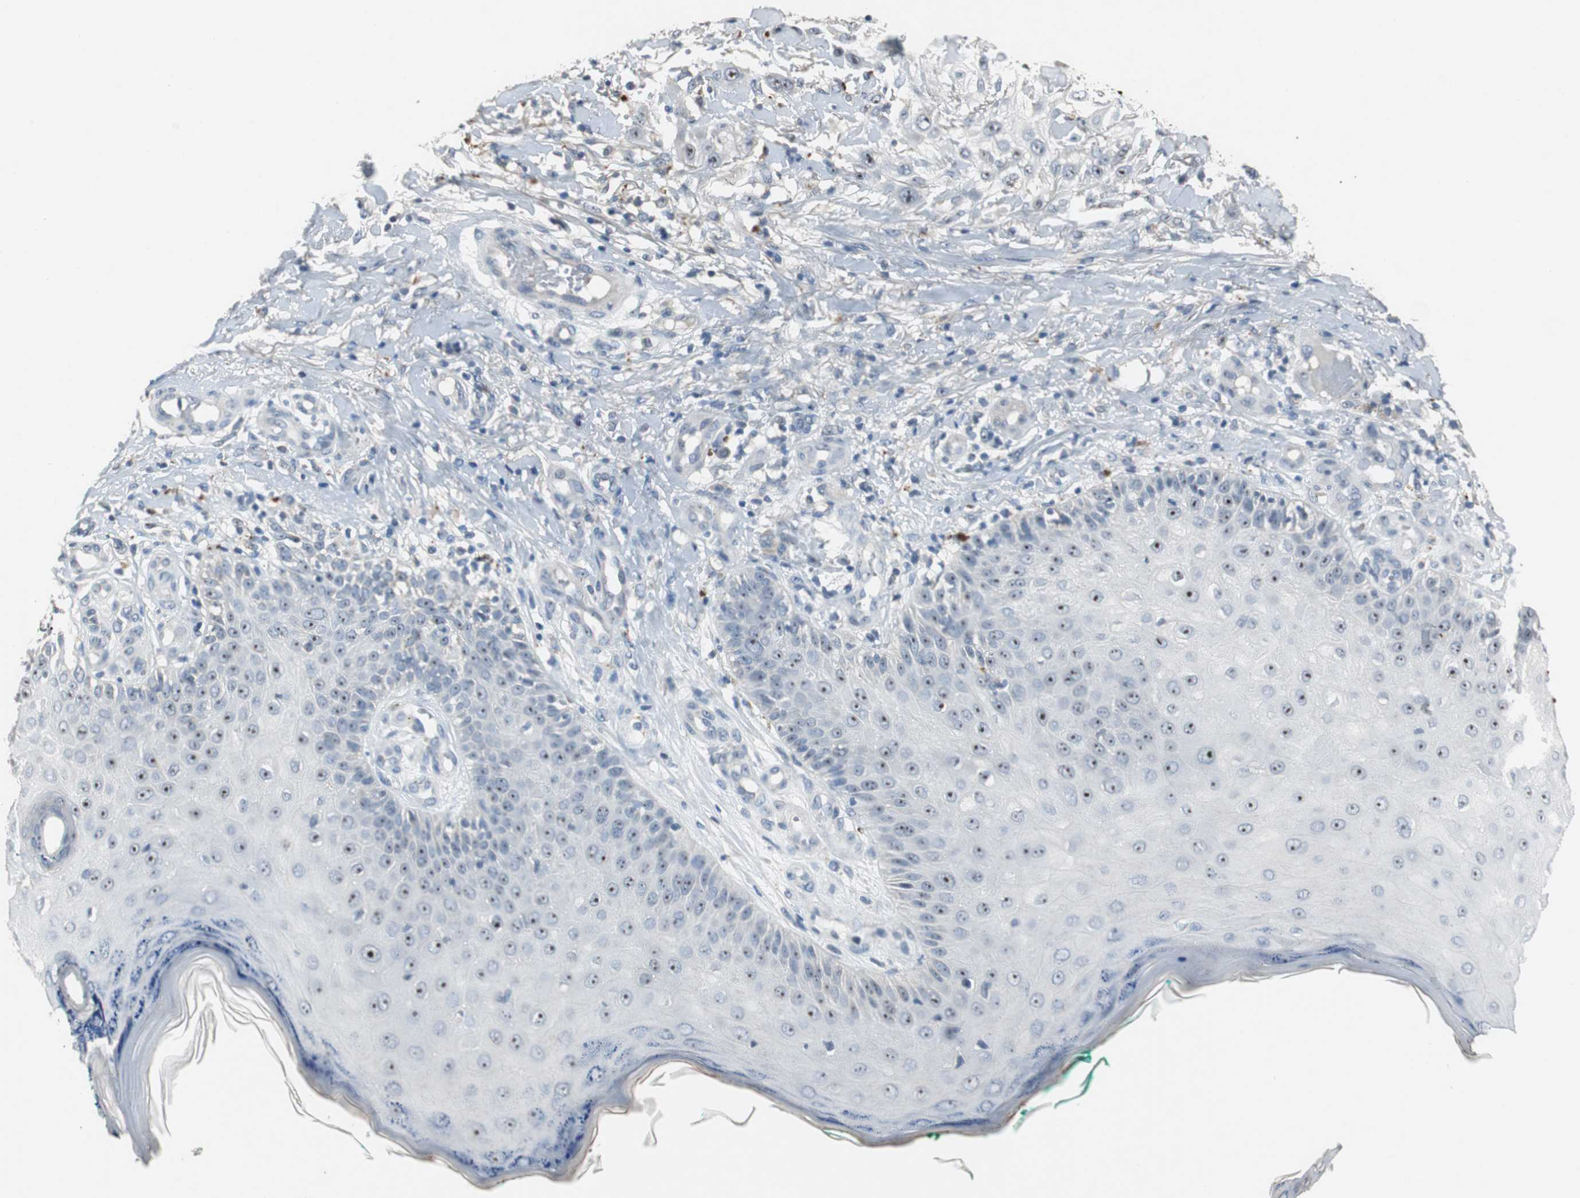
{"staining": {"intensity": "negative", "quantity": "none", "location": "none"}, "tissue": "skin cancer", "cell_type": "Tumor cells", "image_type": "cancer", "snomed": [{"axis": "morphology", "description": "Squamous cell carcinoma, NOS"}, {"axis": "topography", "description": "Skin"}], "caption": "IHC of squamous cell carcinoma (skin) displays no staining in tumor cells.", "gene": "PCYT1B", "patient": {"sex": "female", "age": 42}}